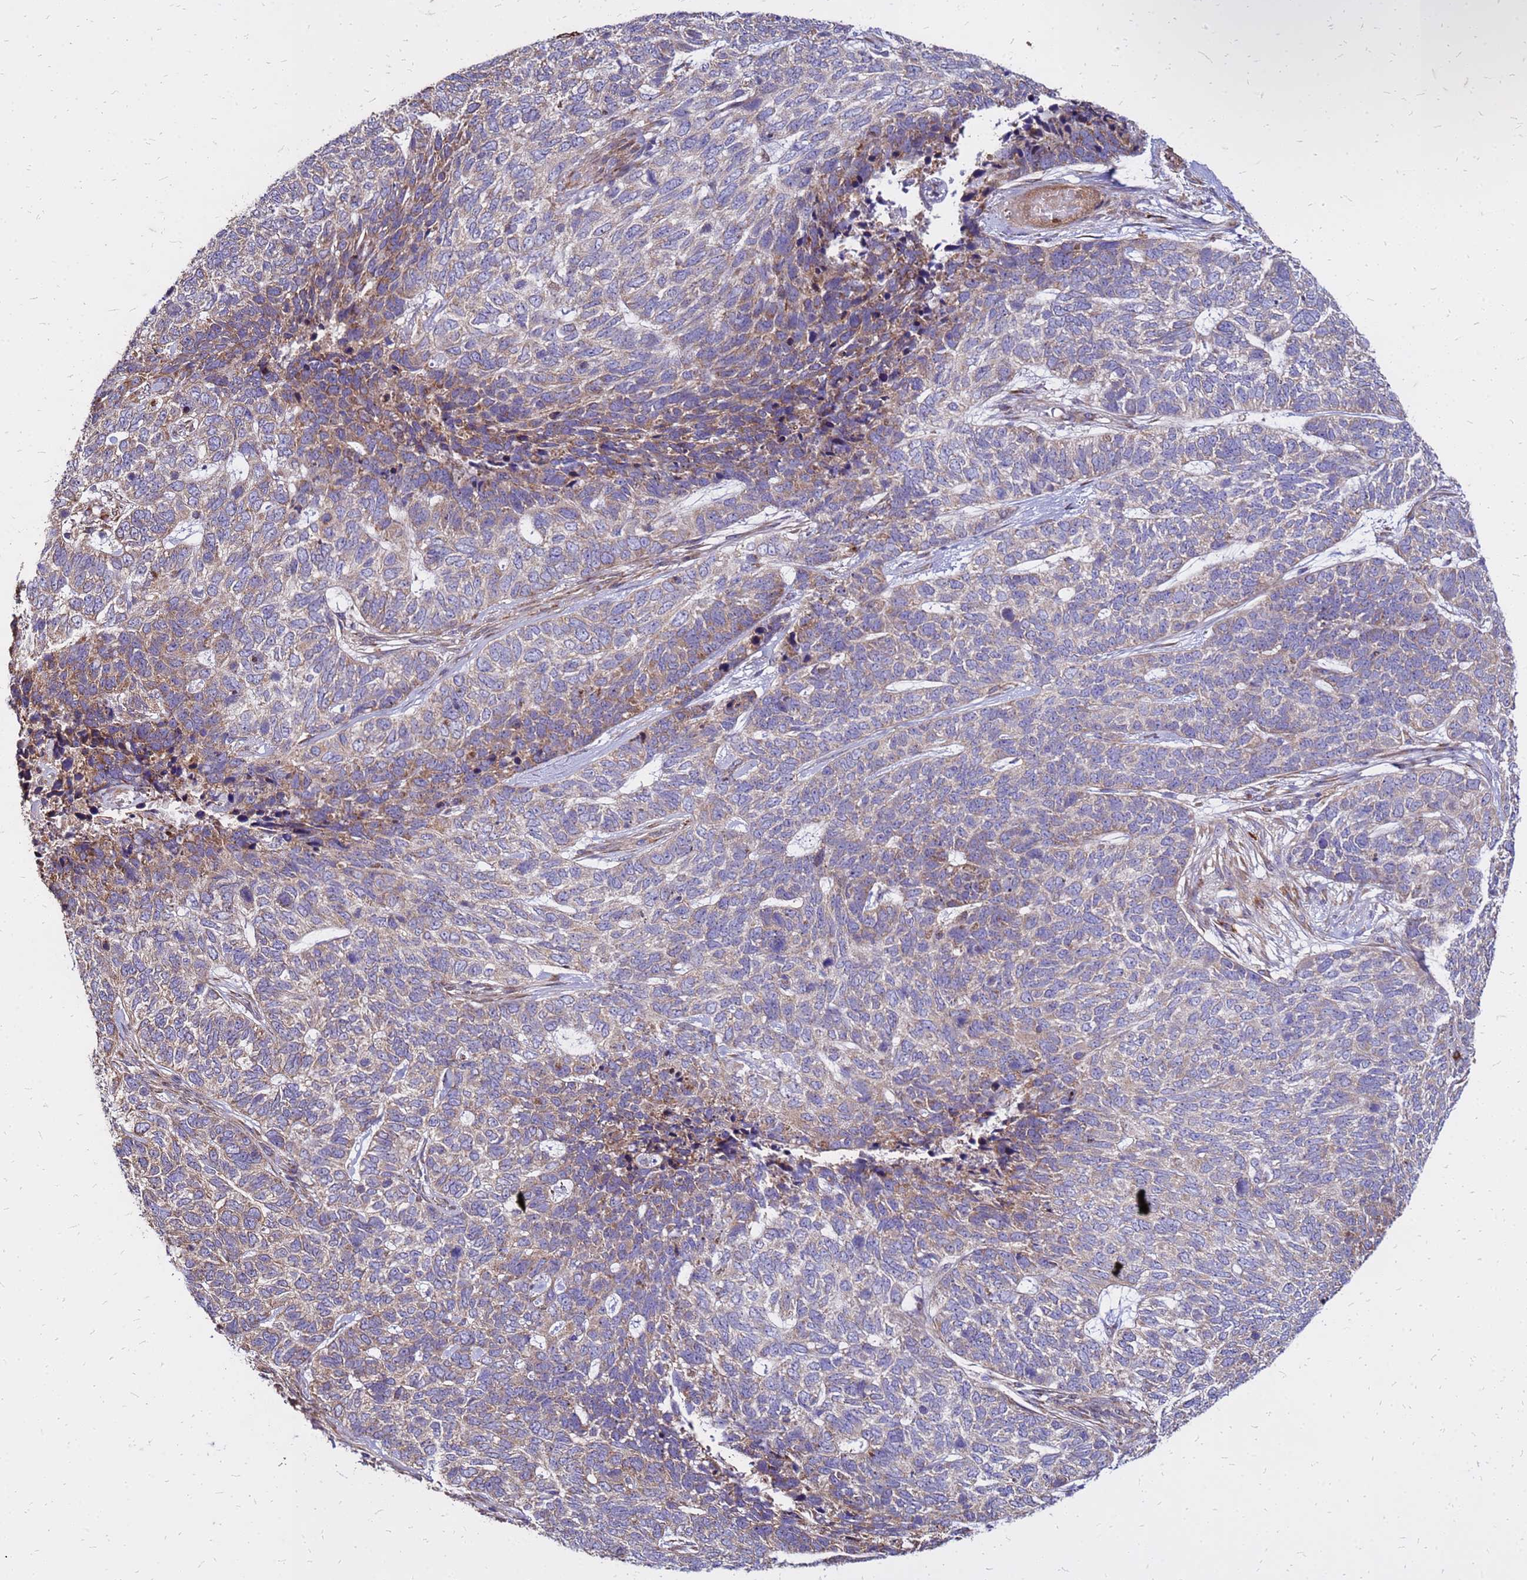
{"staining": {"intensity": "moderate", "quantity": "25%-75%", "location": "cytoplasmic/membranous"}, "tissue": "skin cancer", "cell_type": "Tumor cells", "image_type": "cancer", "snomed": [{"axis": "morphology", "description": "Basal cell carcinoma"}, {"axis": "topography", "description": "Skin"}], "caption": "Immunohistochemical staining of basal cell carcinoma (skin) displays medium levels of moderate cytoplasmic/membranous protein positivity in about 25%-75% of tumor cells.", "gene": "VMO1", "patient": {"sex": "female", "age": 65}}